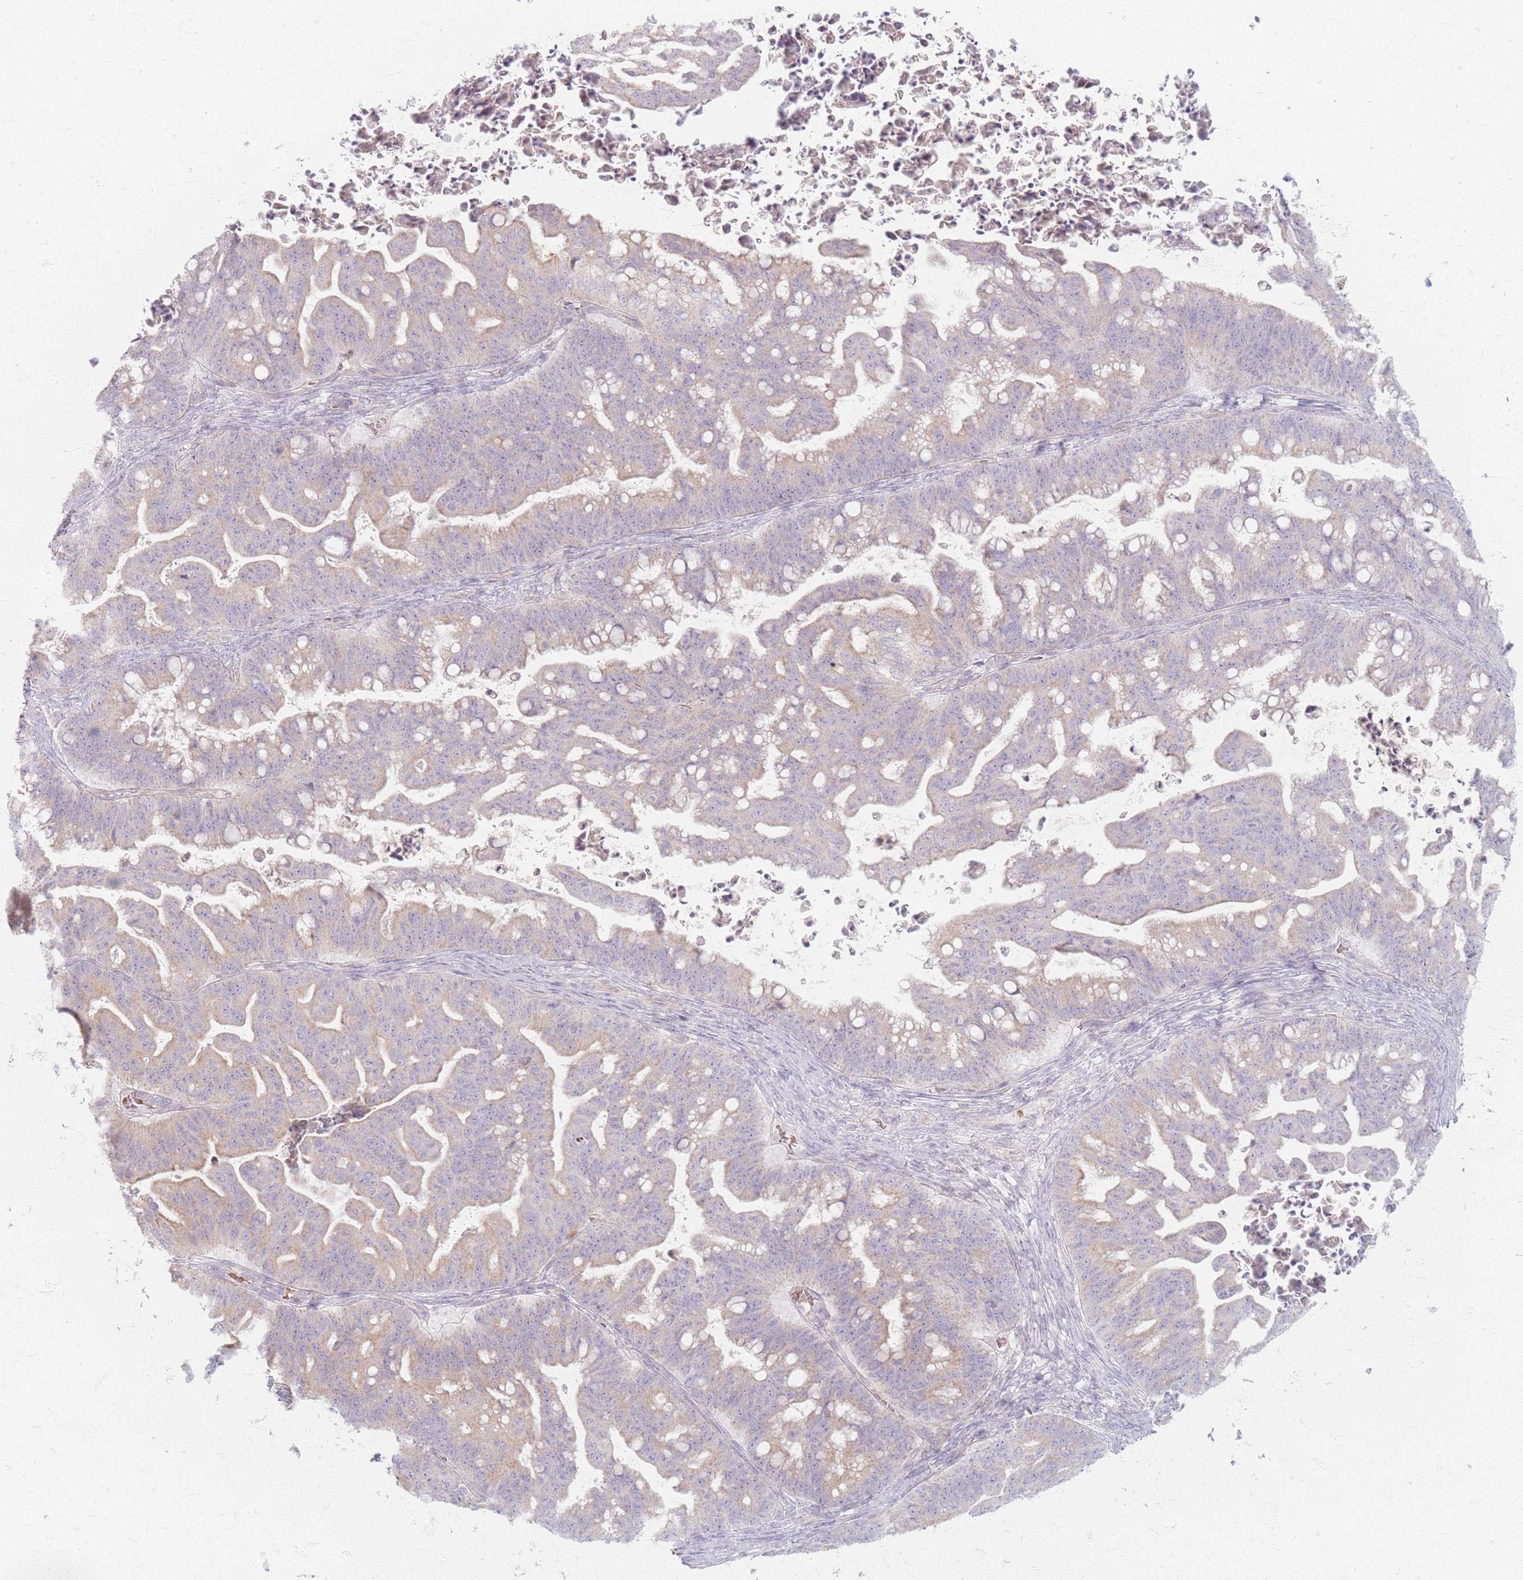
{"staining": {"intensity": "weak", "quantity": "<25%", "location": "cytoplasmic/membranous"}, "tissue": "ovarian cancer", "cell_type": "Tumor cells", "image_type": "cancer", "snomed": [{"axis": "morphology", "description": "Cystadenocarcinoma, mucinous, NOS"}, {"axis": "topography", "description": "Ovary"}], "caption": "This image is of ovarian cancer (mucinous cystadenocarcinoma) stained with immunohistochemistry to label a protein in brown with the nuclei are counter-stained blue. There is no staining in tumor cells. The staining was performed using DAB (3,3'-diaminobenzidine) to visualize the protein expression in brown, while the nuclei were stained in blue with hematoxylin (Magnification: 20x).", "gene": "CHCHD7", "patient": {"sex": "female", "age": 67}}